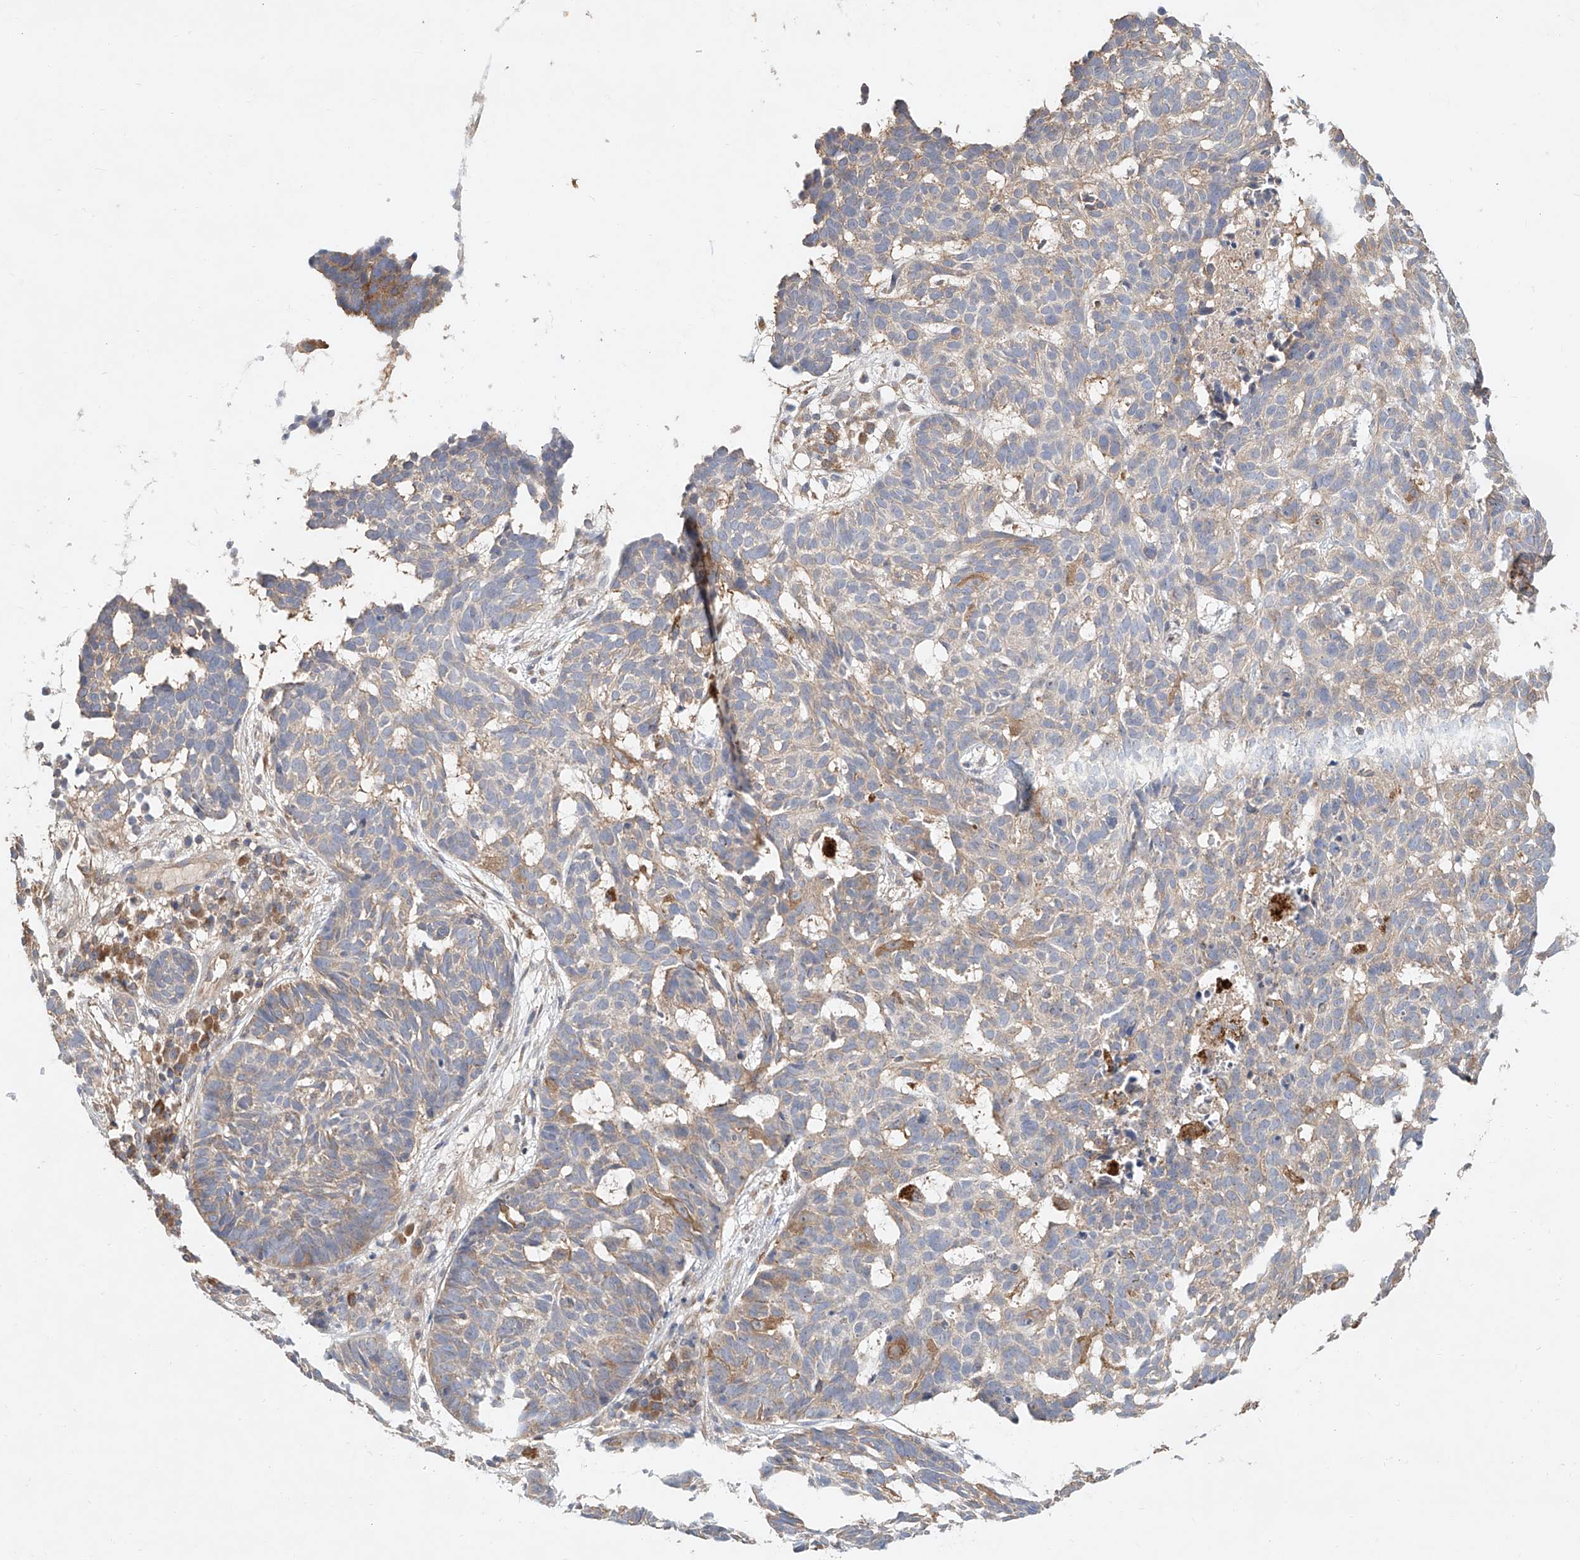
{"staining": {"intensity": "weak", "quantity": "25%-75%", "location": "cytoplasmic/membranous"}, "tissue": "skin cancer", "cell_type": "Tumor cells", "image_type": "cancer", "snomed": [{"axis": "morphology", "description": "Basal cell carcinoma"}, {"axis": "topography", "description": "Skin"}], "caption": "Human basal cell carcinoma (skin) stained with a protein marker exhibits weak staining in tumor cells.", "gene": "CARMIL1", "patient": {"sex": "male", "age": 85}}